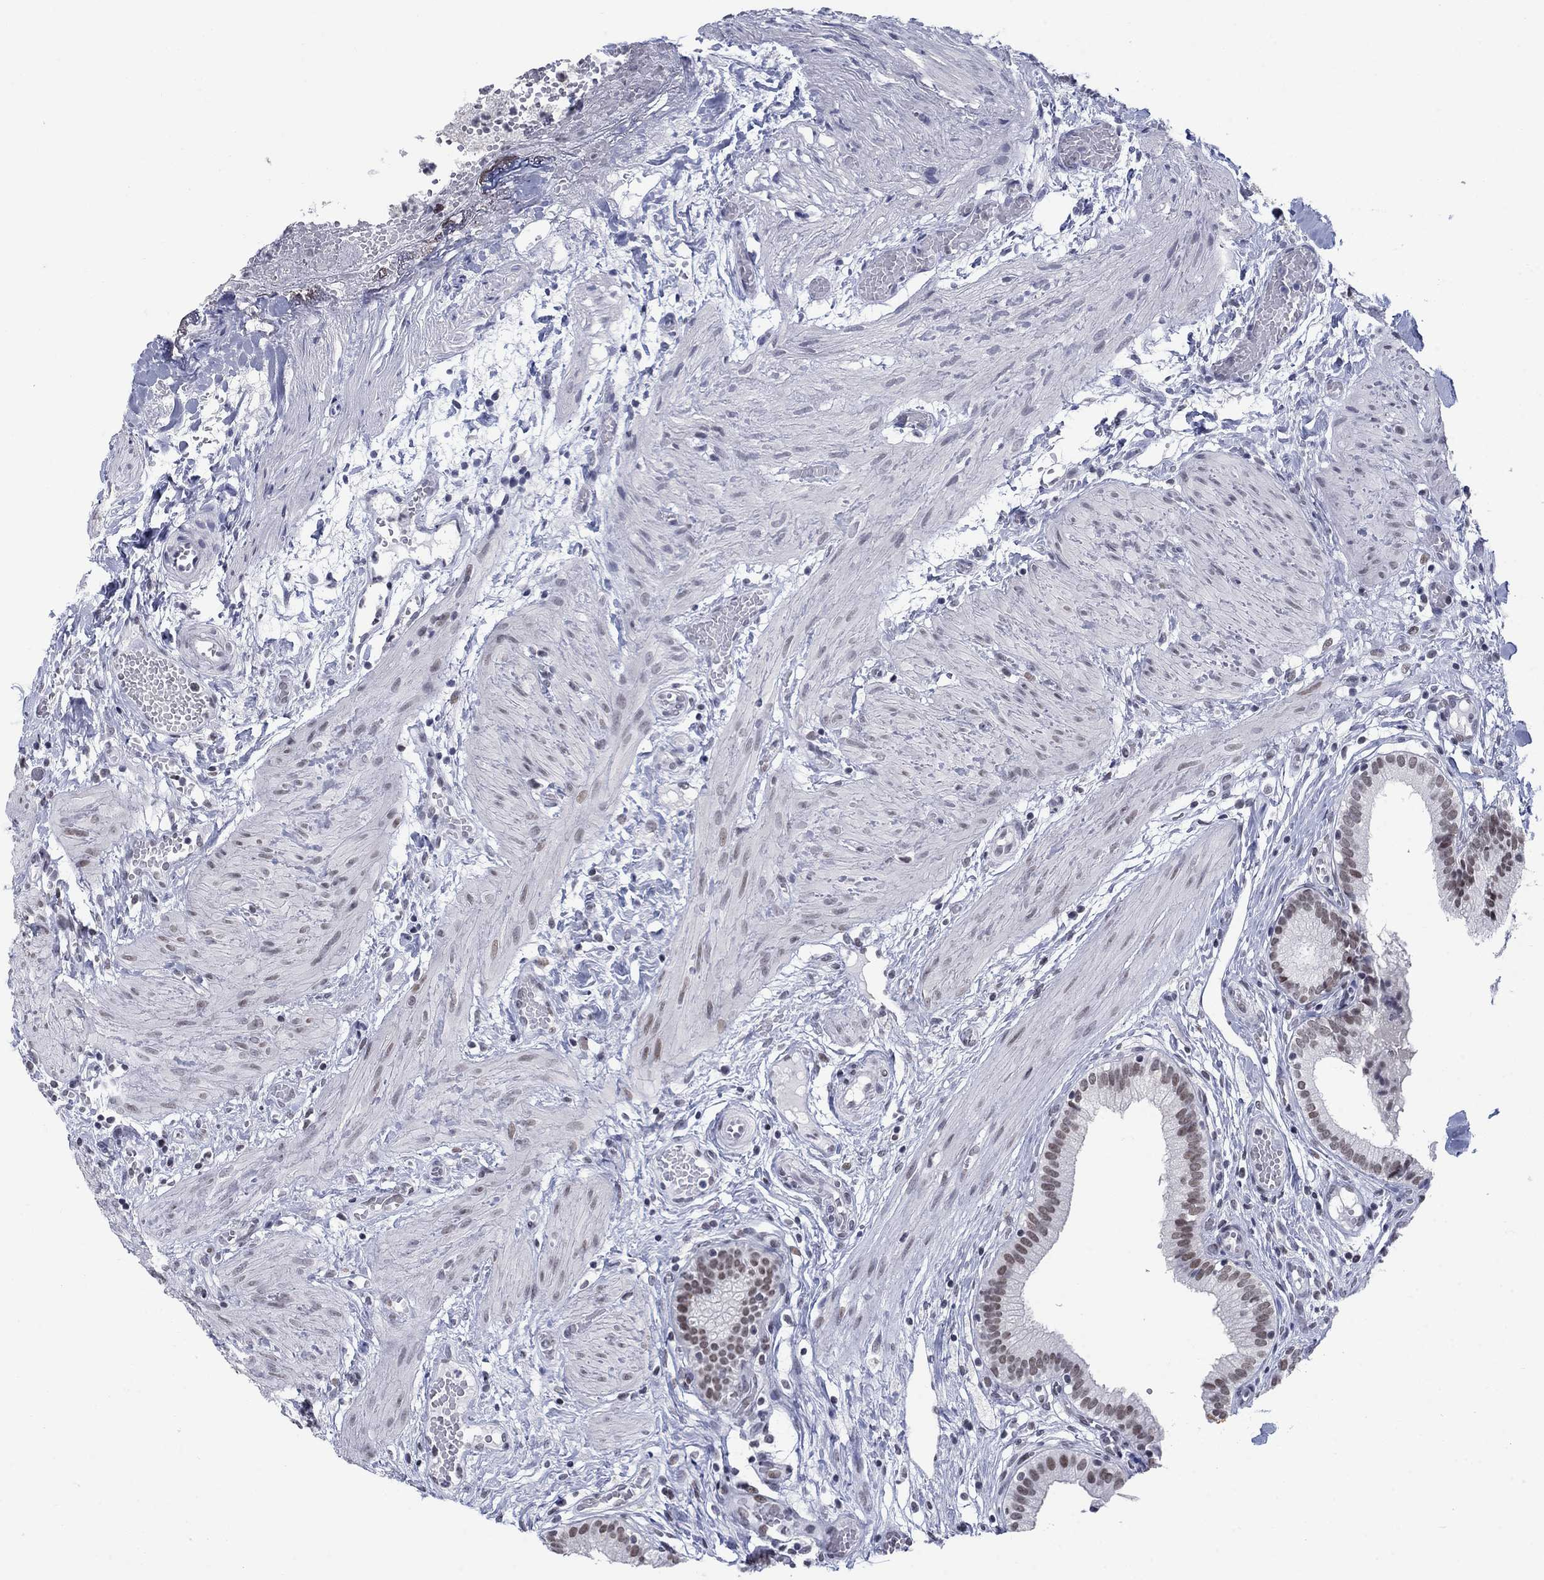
{"staining": {"intensity": "moderate", "quantity": "25%-75%", "location": "nuclear"}, "tissue": "gallbladder", "cell_type": "Glandular cells", "image_type": "normal", "snomed": [{"axis": "morphology", "description": "Normal tissue, NOS"}, {"axis": "topography", "description": "Gallbladder"}], "caption": "Immunohistochemical staining of unremarkable gallbladder exhibits medium levels of moderate nuclear staining in about 25%-75% of glandular cells. Using DAB (3,3'-diaminobenzidine) (brown) and hematoxylin (blue) stains, captured at high magnification using brightfield microscopy.", "gene": "NPAS3", "patient": {"sex": "female", "age": 24}}